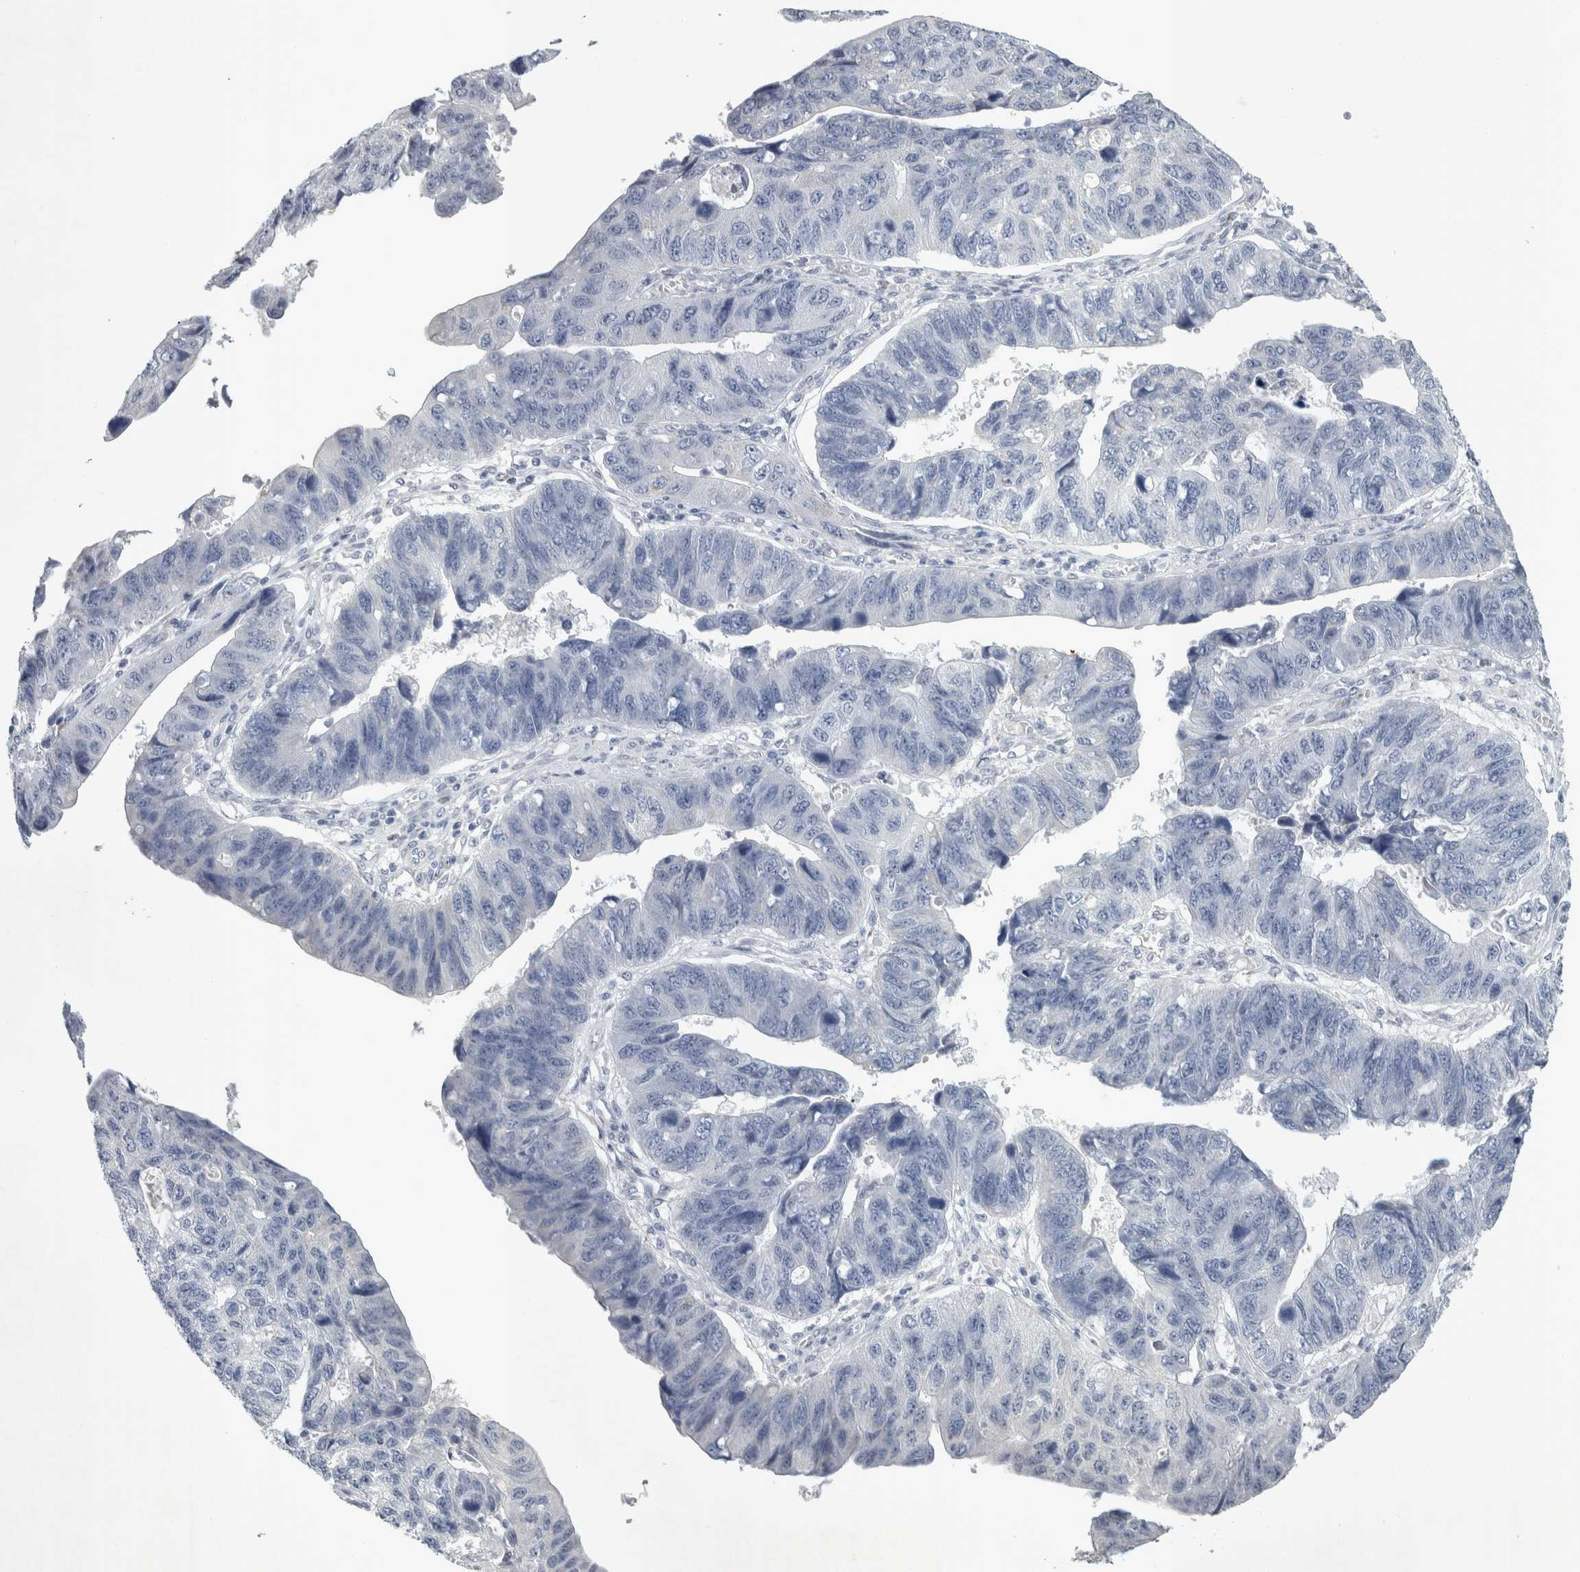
{"staining": {"intensity": "negative", "quantity": "none", "location": "none"}, "tissue": "stomach cancer", "cell_type": "Tumor cells", "image_type": "cancer", "snomed": [{"axis": "morphology", "description": "Adenocarcinoma, NOS"}, {"axis": "topography", "description": "Stomach"}], "caption": "Human stomach cancer stained for a protein using immunohistochemistry (IHC) shows no positivity in tumor cells.", "gene": "FXYD7", "patient": {"sex": "male", "age": 59}}